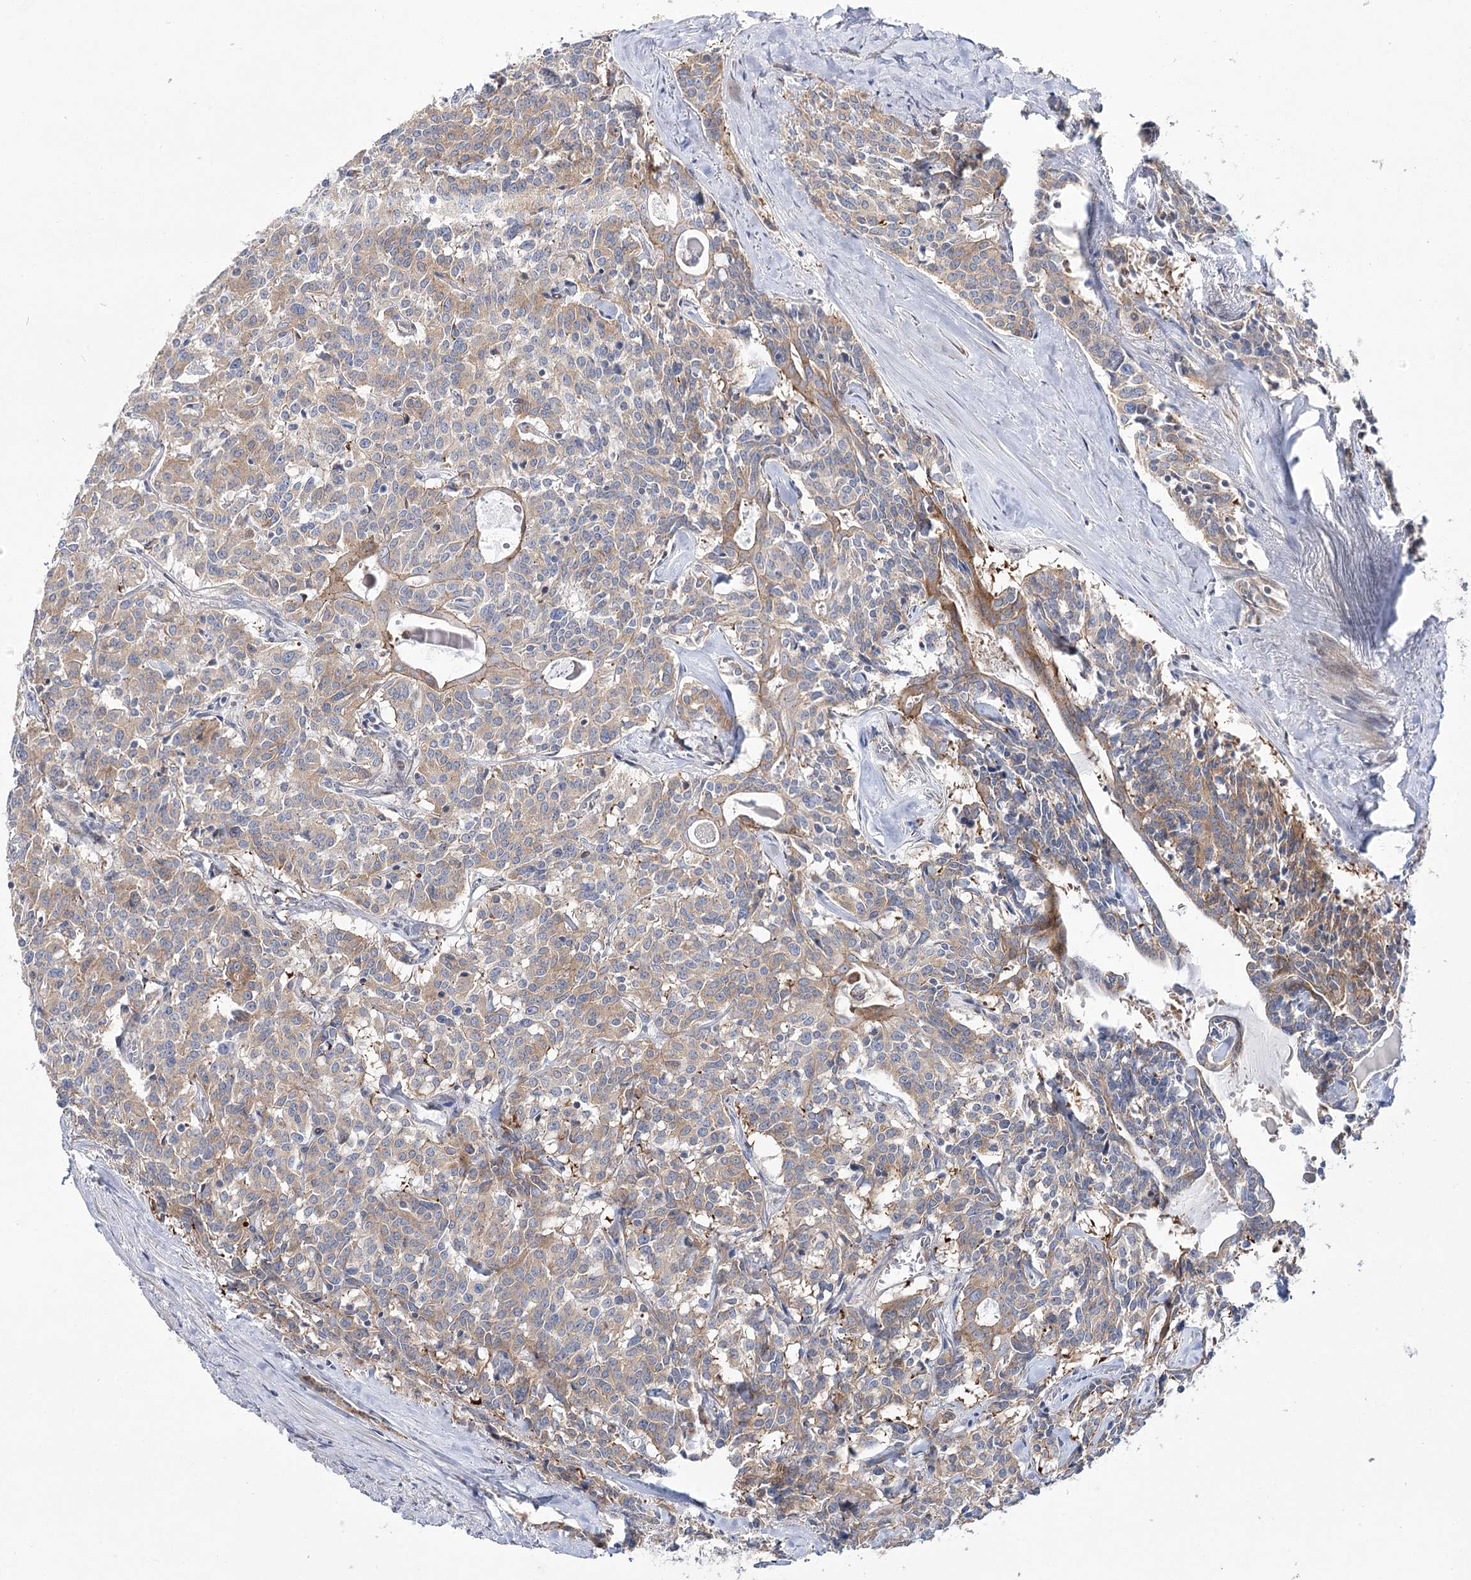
{"staining": {"intensity": "weak", "quantity": ">75%", "location": "cytoplasmic/membranous"}, "tissue": "carcinoid", "cell_type": "Tumor cells", "image_type": "cancer", "snomed": [{"axis": "morphology", "description": "Carcinoid, malignant, NOS"}, {"axis": "topography", "description": "Lung"}], "caption": "Protein analysis of carcinoid (malignant) tissue reveals weak cytoplasmic/membranous expression in about >75% of tumor cells.", "gene": "ARHGAP32", "patient": {"sex": "female", "age": 46}}